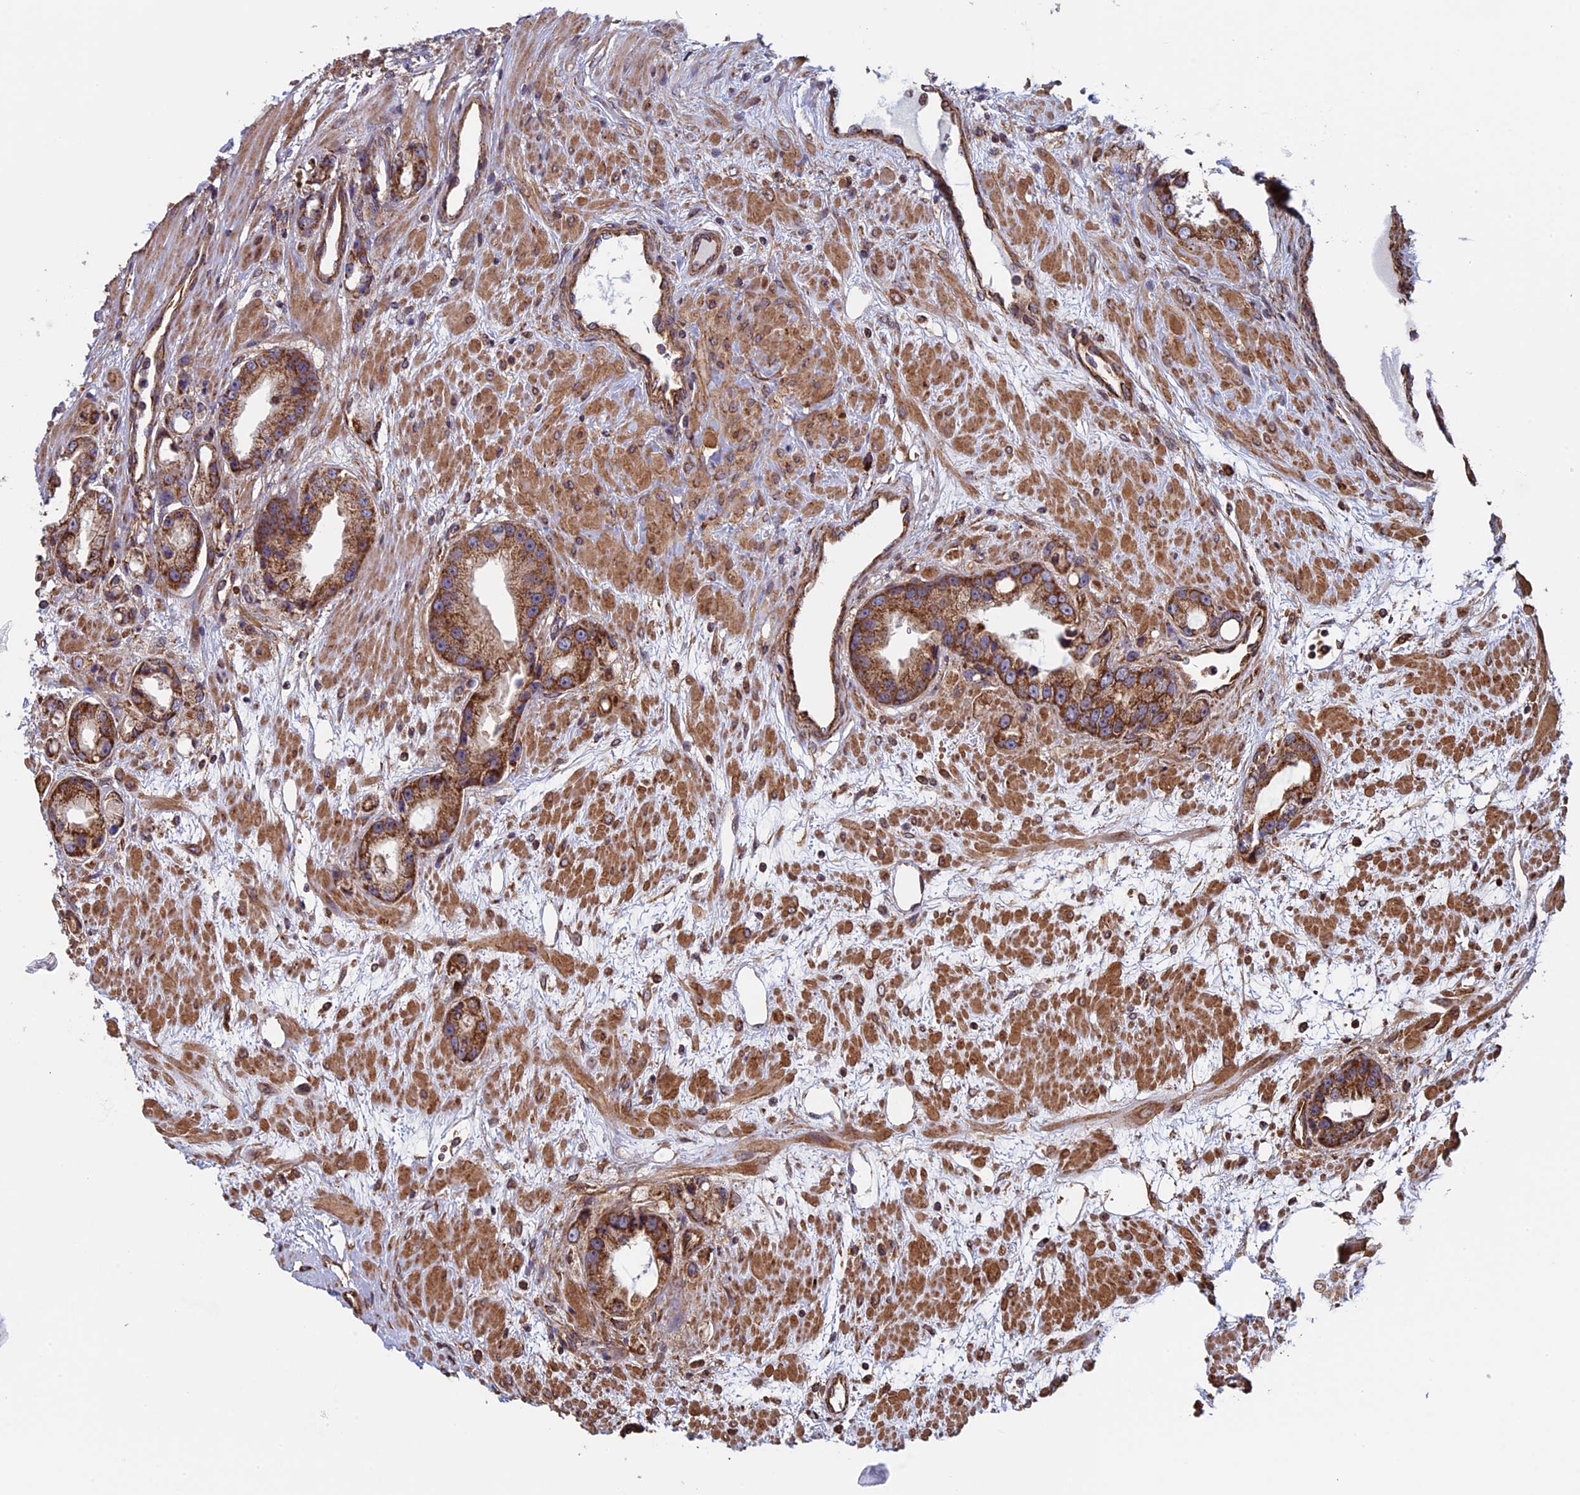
{"staining": {"intensity": "moderate", "quantity": ">75%", "location": "cytoplasmic/membranous"}, "tissue": "prostate cancer", "cell_type": "Tumor cells", "image_type": "cancer", "snomed": [{"axis": "morphology", "description": "Adenocarcinoma, Low grade"}, {"axis": "topography", "description": "Prostate"}], "caption": "This is an image of immunohistochemistry (IHC) staining of prostate cancer, which shows moderate expression in the cytoplasmic/membranous of tumor cells.", "gene": "CCDC8", "patient": {"sex": "male", "age": 67}}